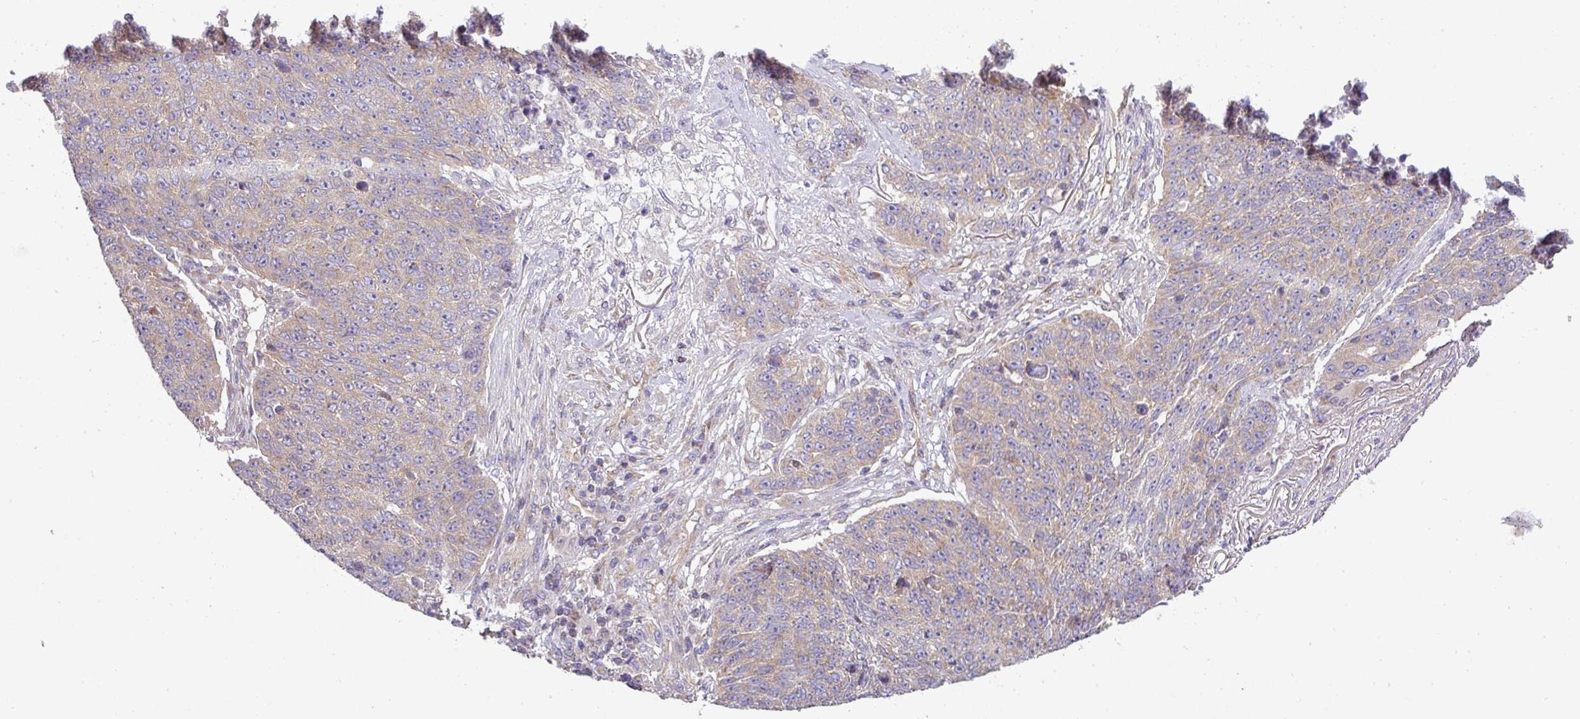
{"staining": {"intensity": "weak", "quantity": "25%-75%", "location": "cytoplasmic/membranous"}, "tissue": "lung cancer", "cell_type": "Tumor cells", "image_type": "cancer", "snomed": [{"axis": "morphology", "description": "Normal tissue, NOS"}, {"axis": "morphology", "description": "Squamous cell carcinoma, NOS"}, {"axis": "topography", "description": "Lymph node"}, {"axis": "topography", "description": "Lung"}], "caption": "This histopathology image exhibits lung cancer stained with immunohistochemistry to label a protein in brown. The cytoplasmic/membranous of tumor cells show weak positivity for the protein. Nuclei are counter-stained blue.", "gene": "ZNF211", "patient": {"sex": "male", "age": 66}}